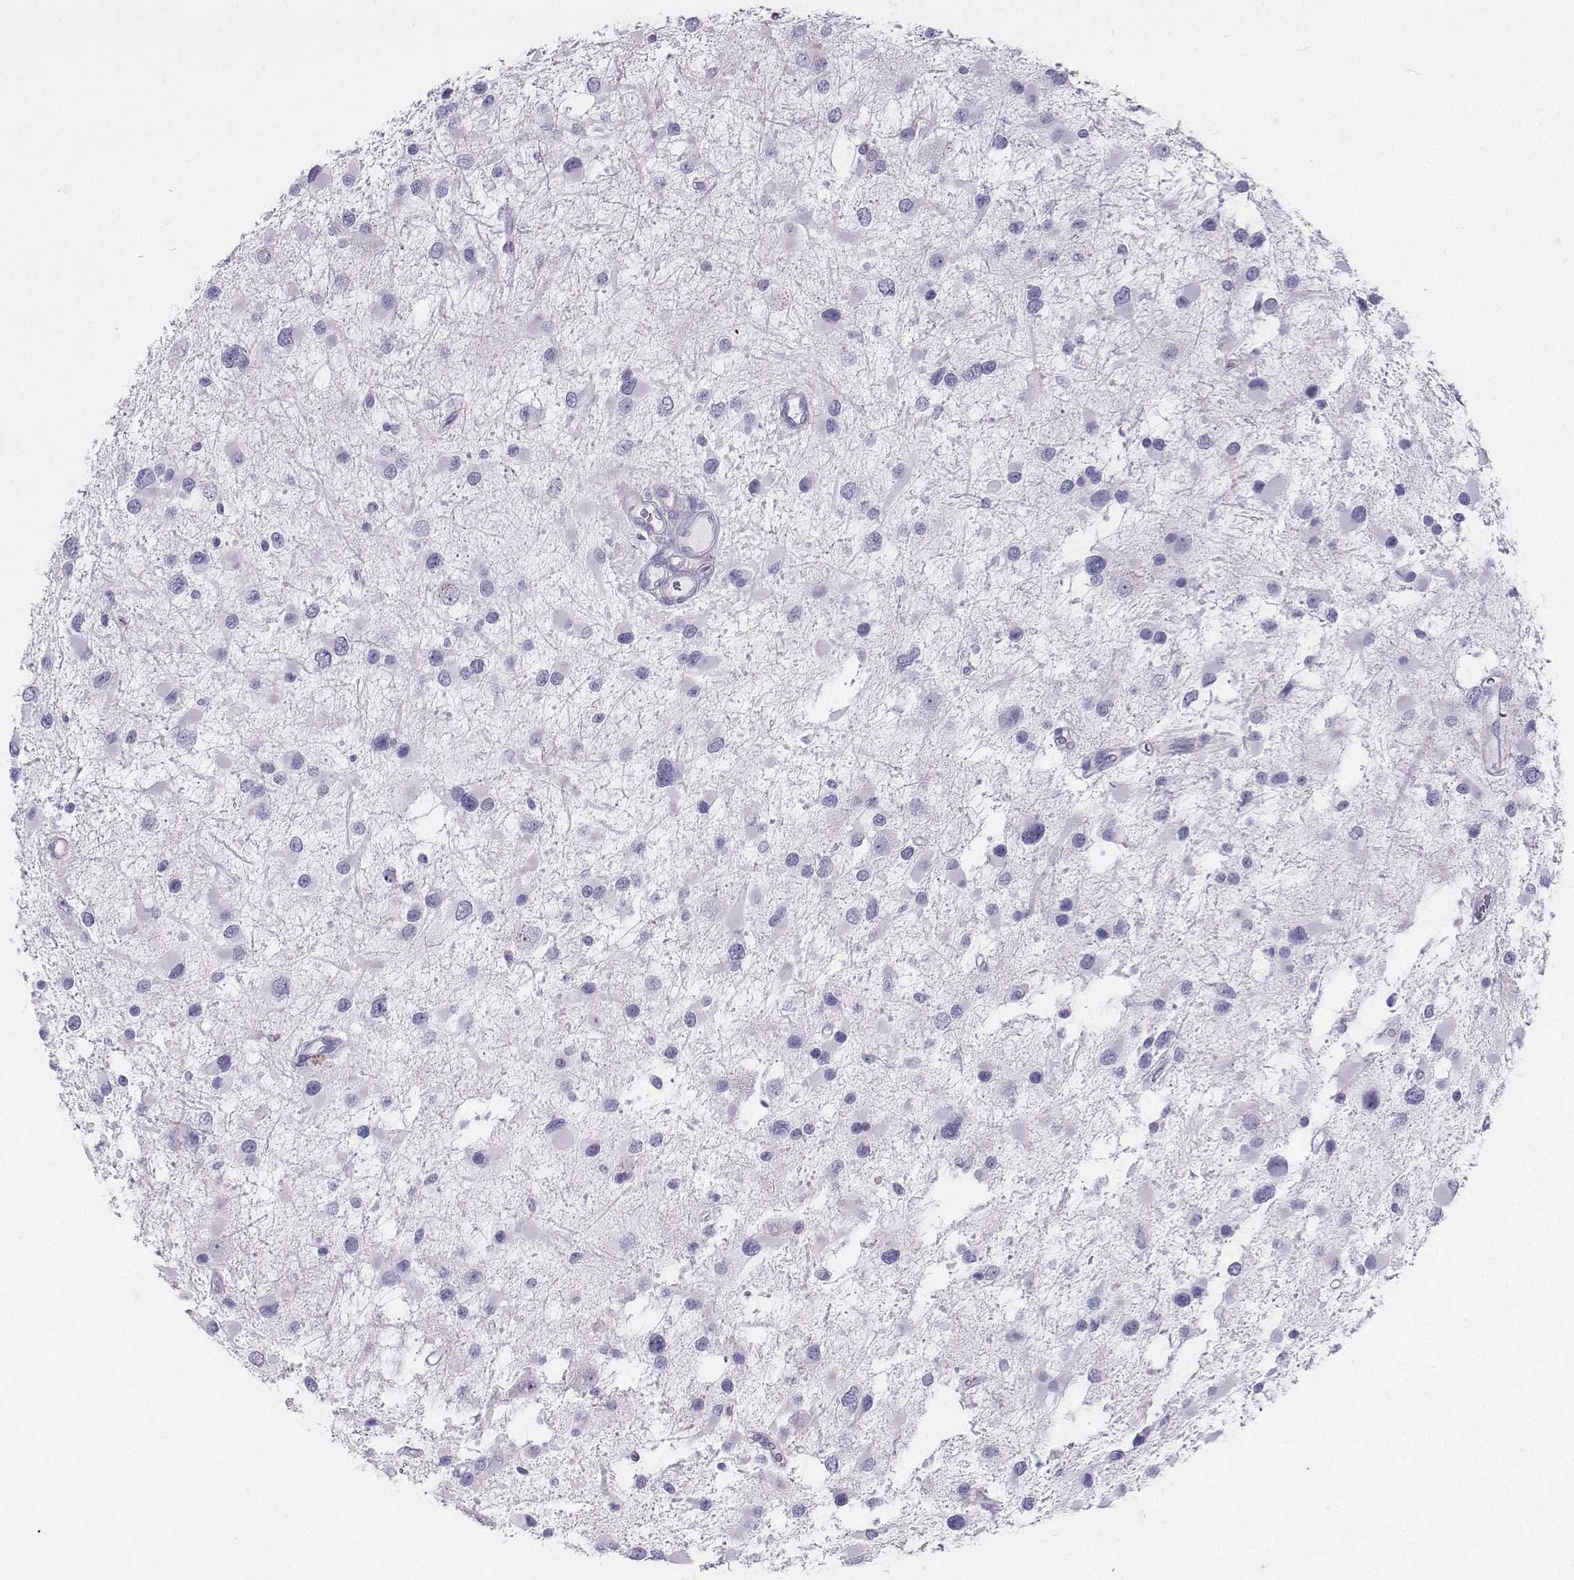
{"staining": {"intensity": "negative", "quantity": "none", "location": "none"}, "tissue": "glioma", "cell_type": "Tumor cells", "image_type": "cancer", "snomed": [{"axis": "morphology", "description": "Glioma, malignant, Low grade"}, {"axis": "topography", "description": "Brain"}], "caption": "A photomicrograph of human malignant glioma (low-grade) is negative for staining in tumor cells.", "gene": "GALM", "patient": {"sex": "female", "age": 32}}